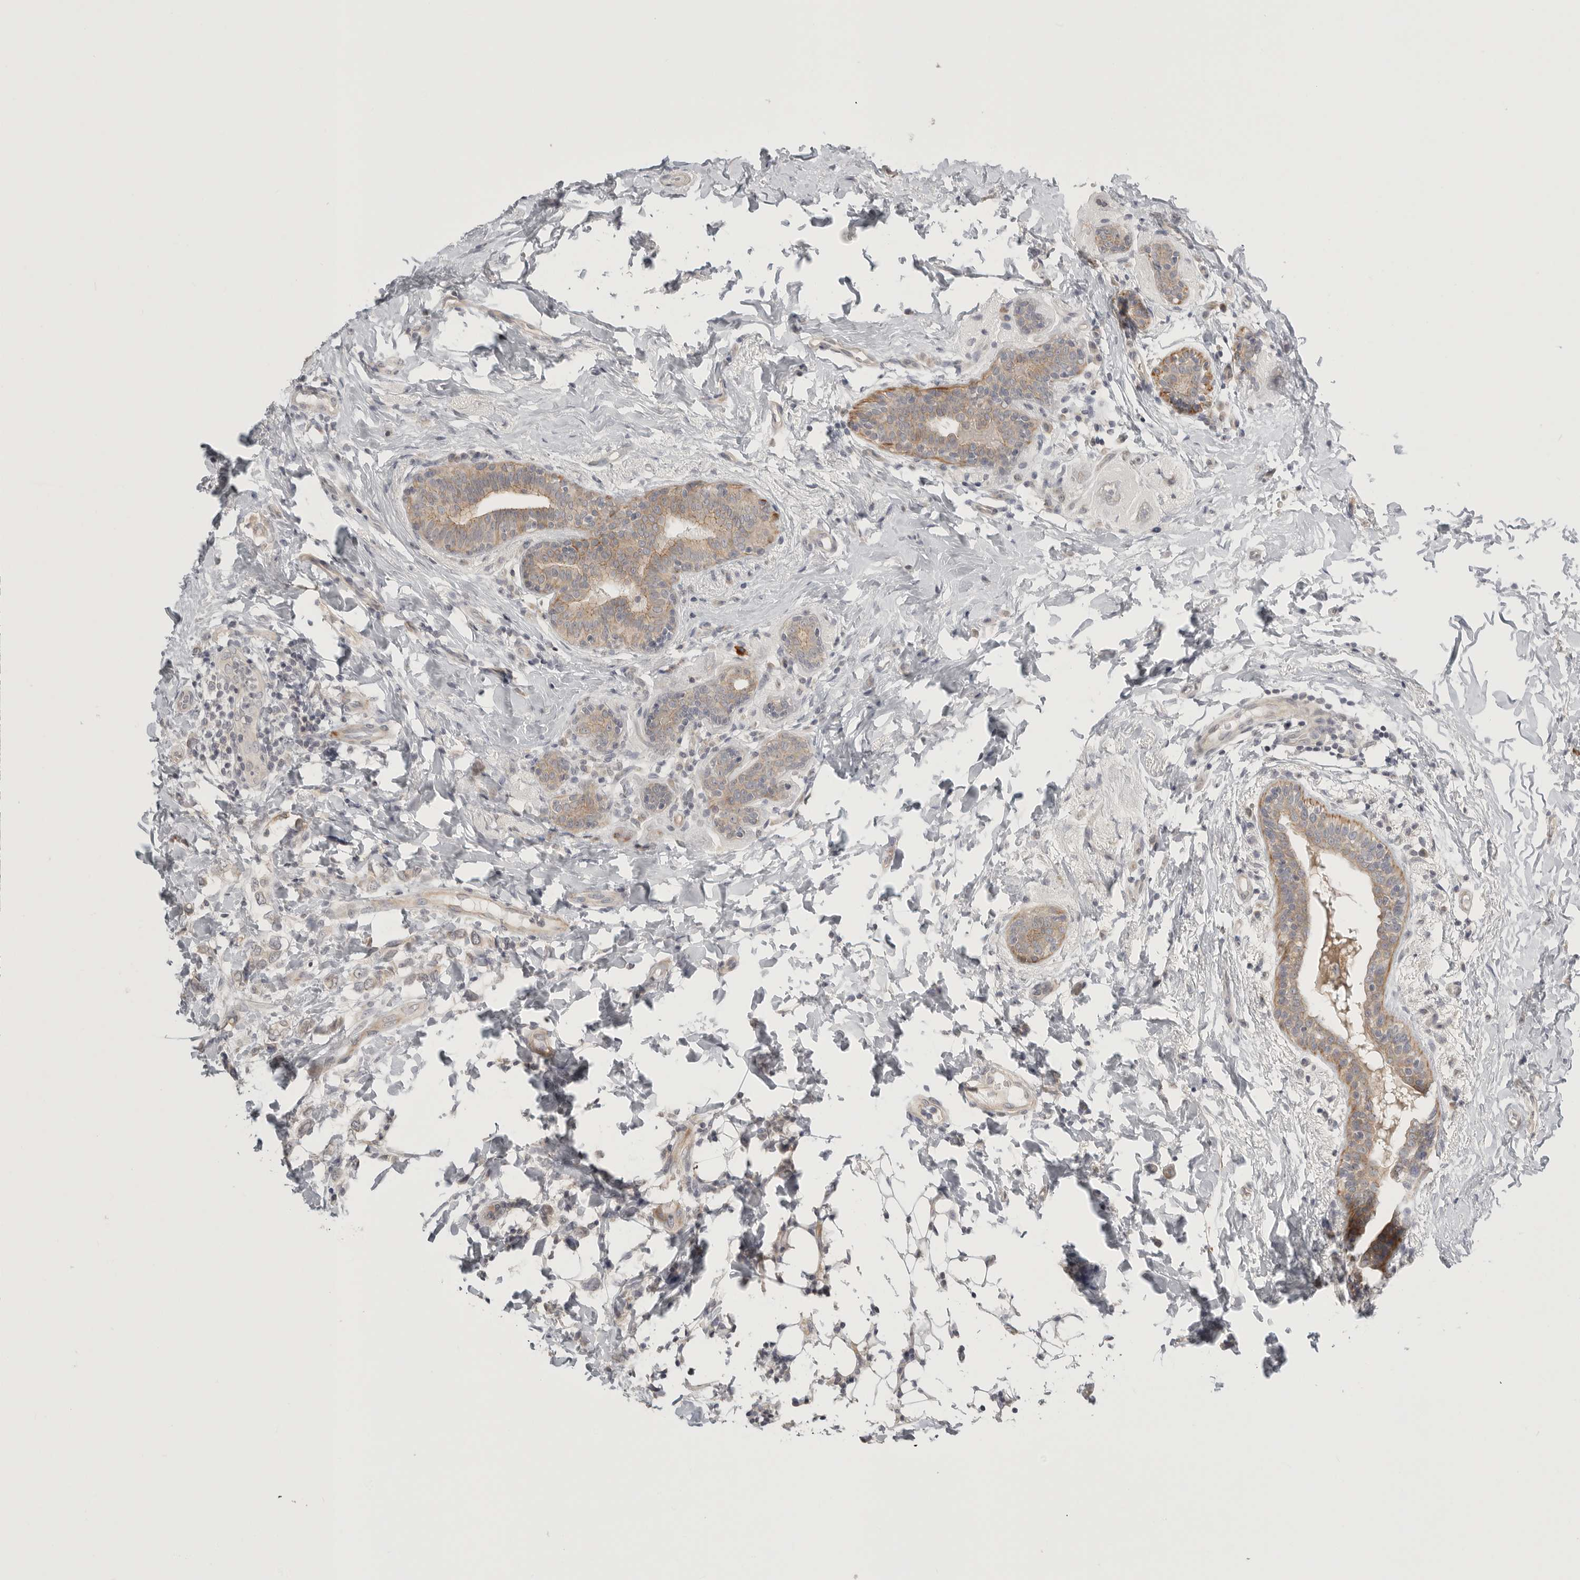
{"staining": {"intensity": "weak", "quantity": "<25%", "location": "cytoplasmic/membranous"}, "tissue": "breast cancer", "cell_type": "Tumor cells", "image_type": "cancer", "snomed": [{"axis": "morphology", "description": "Normal tissue, NOS"}, {"axis": "morphology", "description": "Lobular carcinoma"}, {"axis": "topography", "description": "Breast"}], "caption": "Tumor cells show no significant positivity in breast lobular carcinoma.", "gene": "STAB2", "patient": {"sex": "female", "age": 47}}